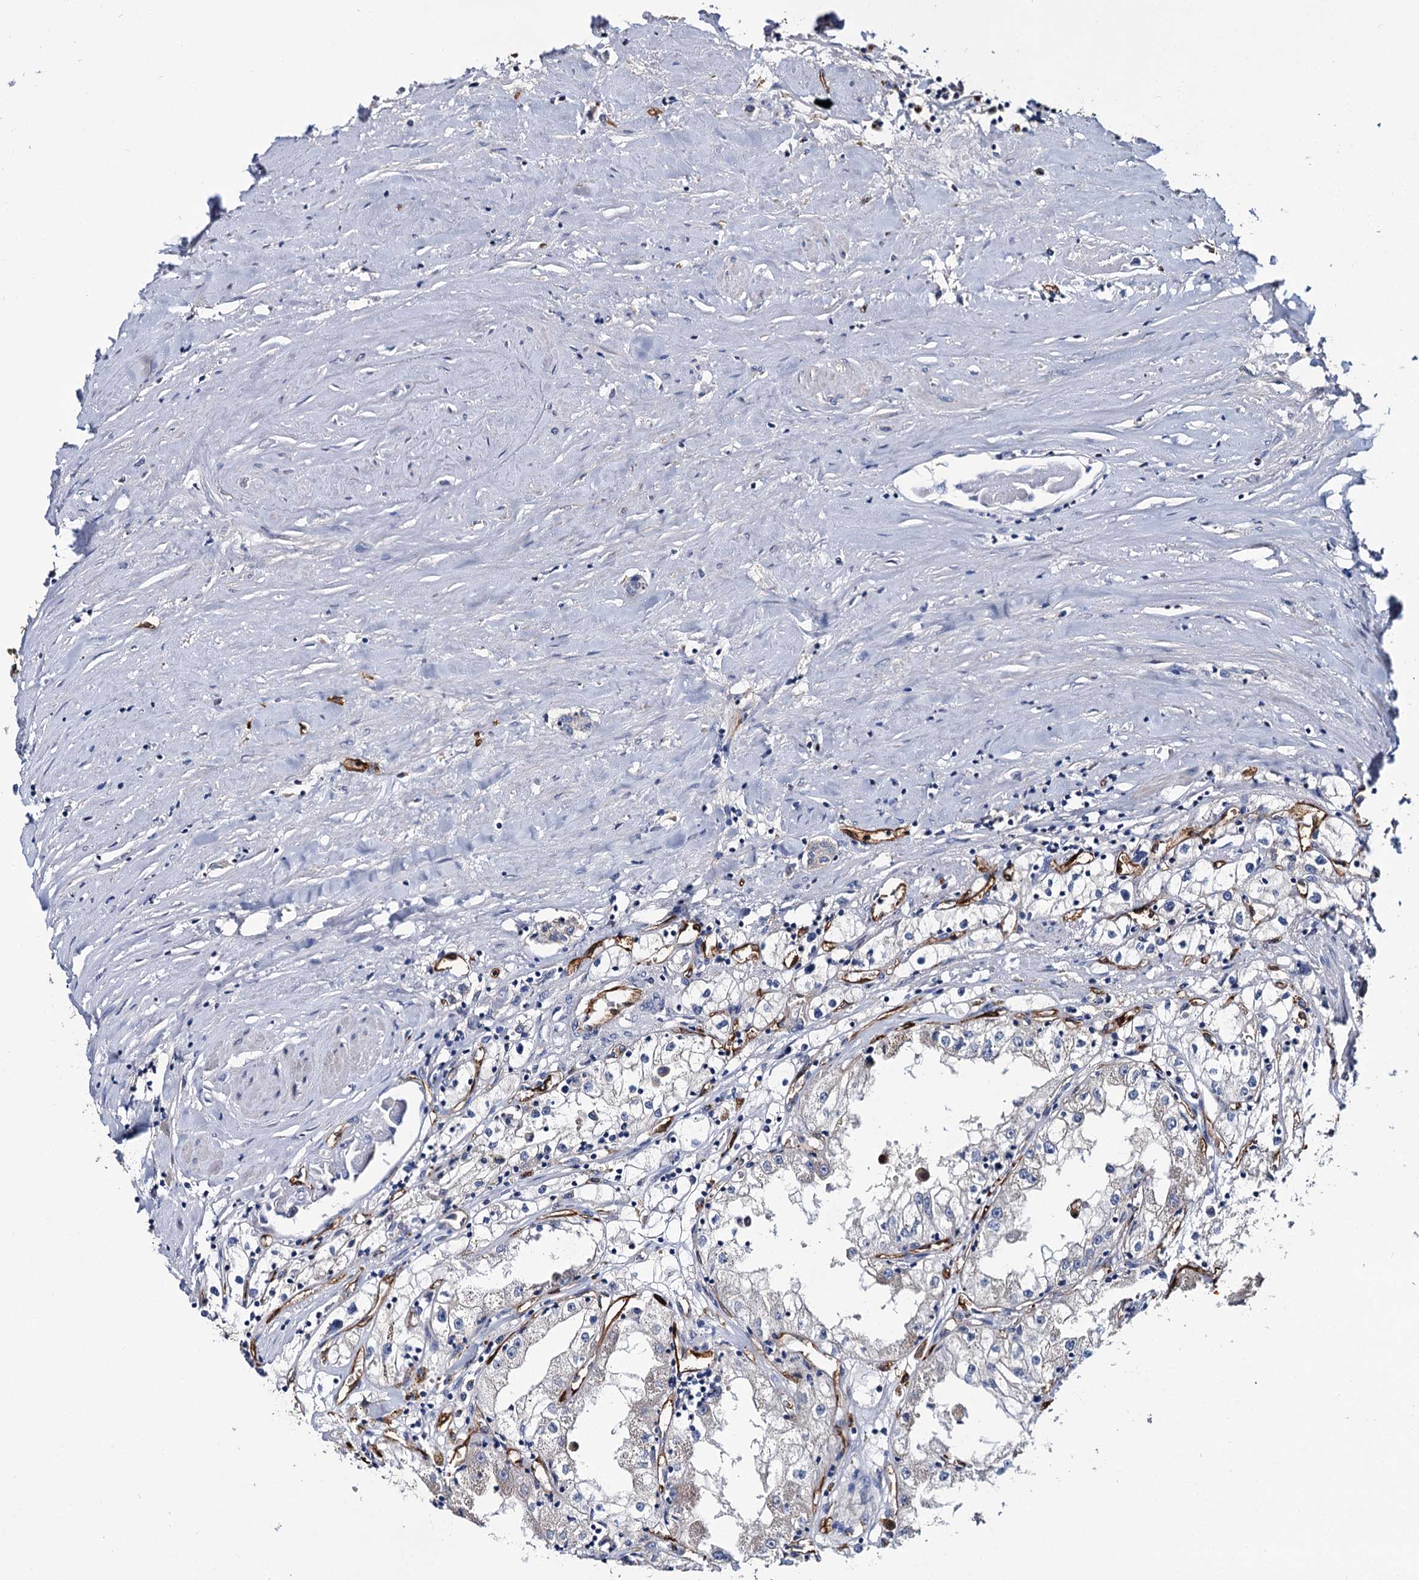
{"staining": {"intensity": "negative", "quantity": "none", "location": "none"}, "tissue": "renal cancer", "cell_type": "Tumor cells", "image_type": "cancer", "snomed": [{"axis": "morphology", "description": "Adenocarcinoma, NOS"}, {"axis": "topography", "description": "Kidney"}], "caption": "This is an IHC micrograph of renal adenocarcinoma. There is no staining in tumor cells.", "gene": "CACNA1C", "patient": {"sex": "male", "age": 56}}